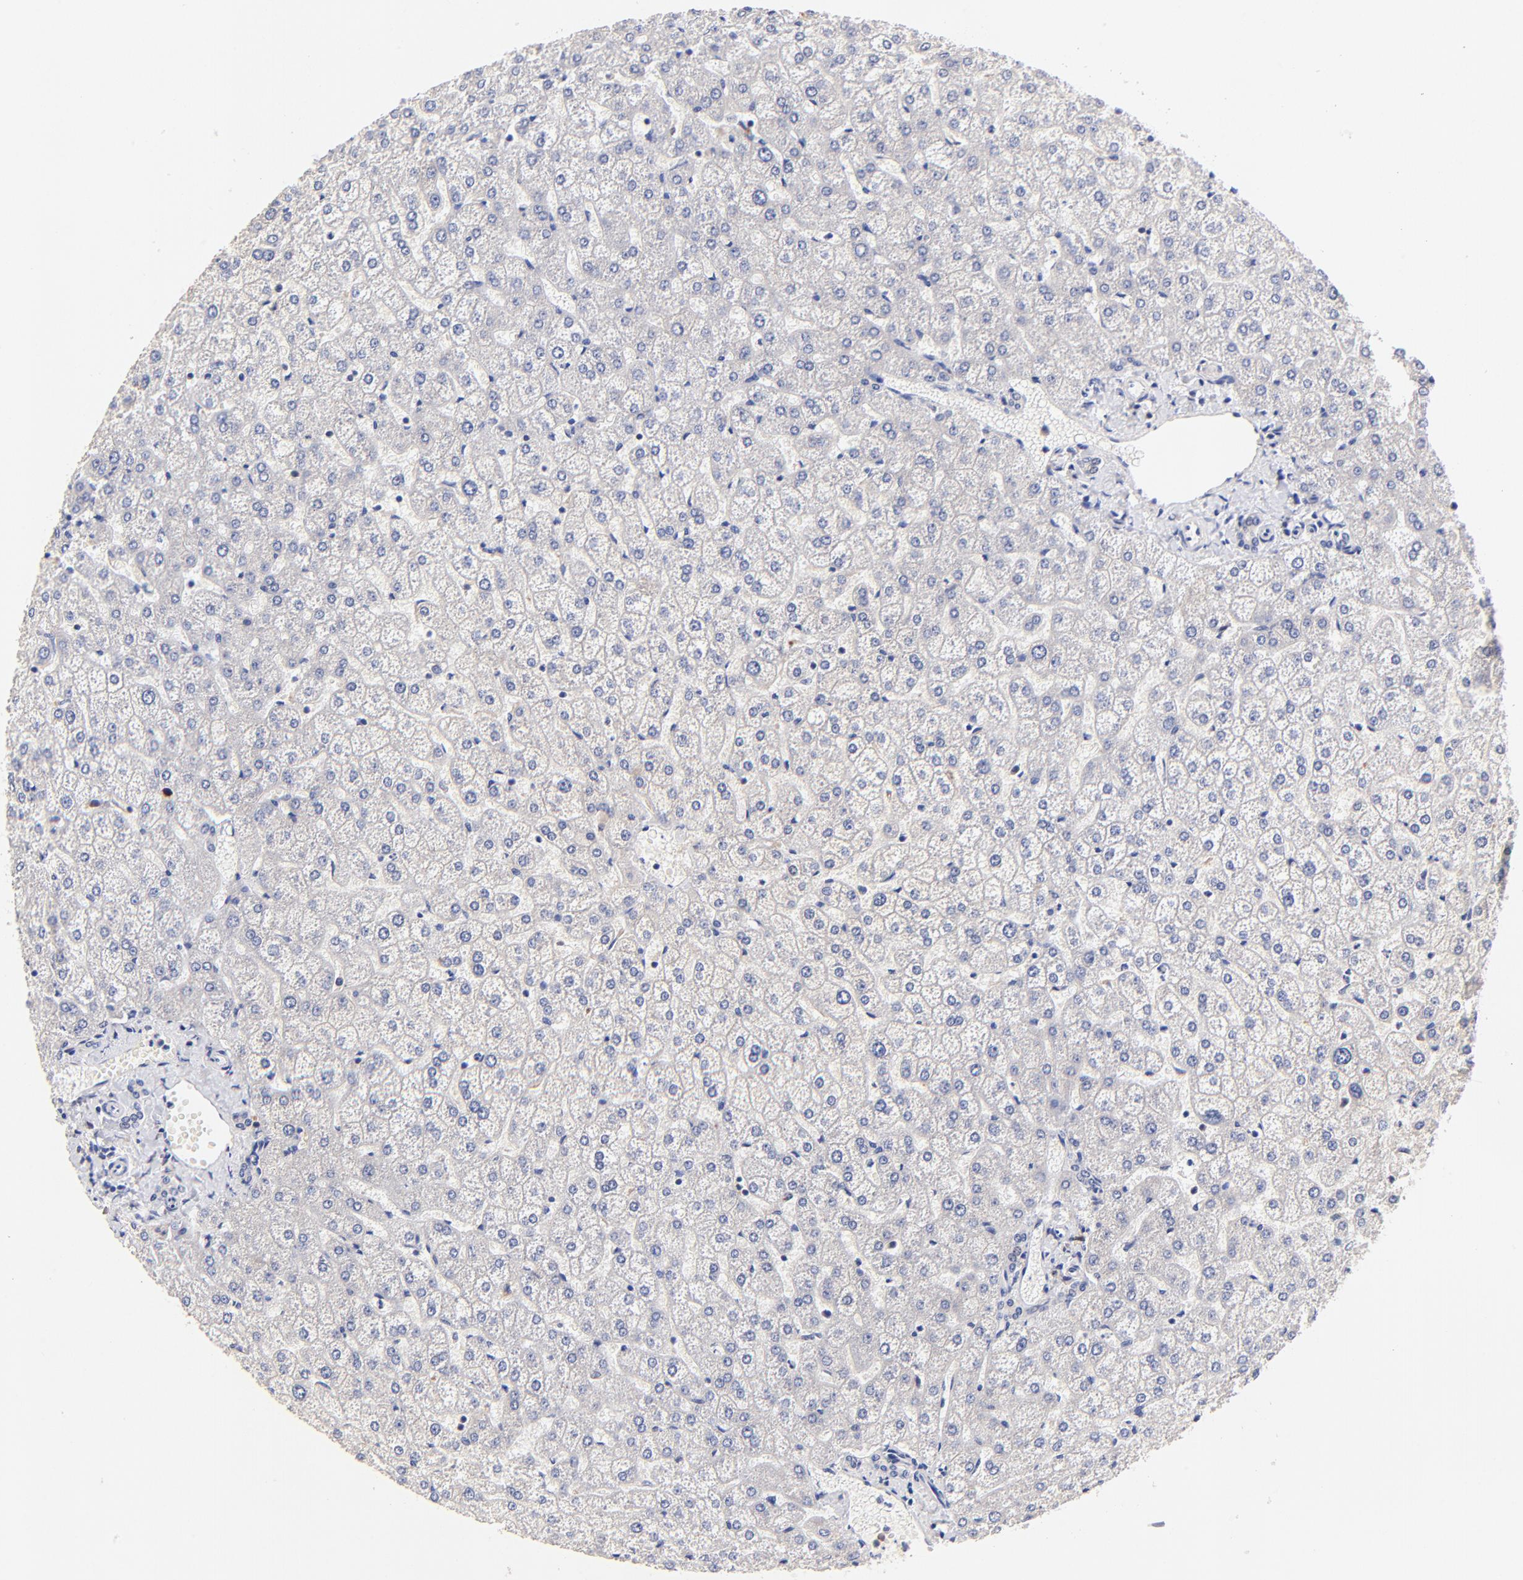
{"staining": {"intensity": "negative", "quantity": "none", "location": "none"}, "tissue": "liver", "cell_type": "Cholangiocytes", "image_type": "normal", "snomed": [{"axis": "morphology", "description": "Normal tissue, NOS"}, {"axis": "topography", "description": "Liver"}], "caption": "A micrograph of liver stained for a protein shows no brown staining in cholangiocytes. (Brightfield microscopy of DAB (3,3'-diaminobenzidine) immunohistochemistry at high magnification).", "gene": "ZNF155", "patient": {"sex": "female", "age": 32}}